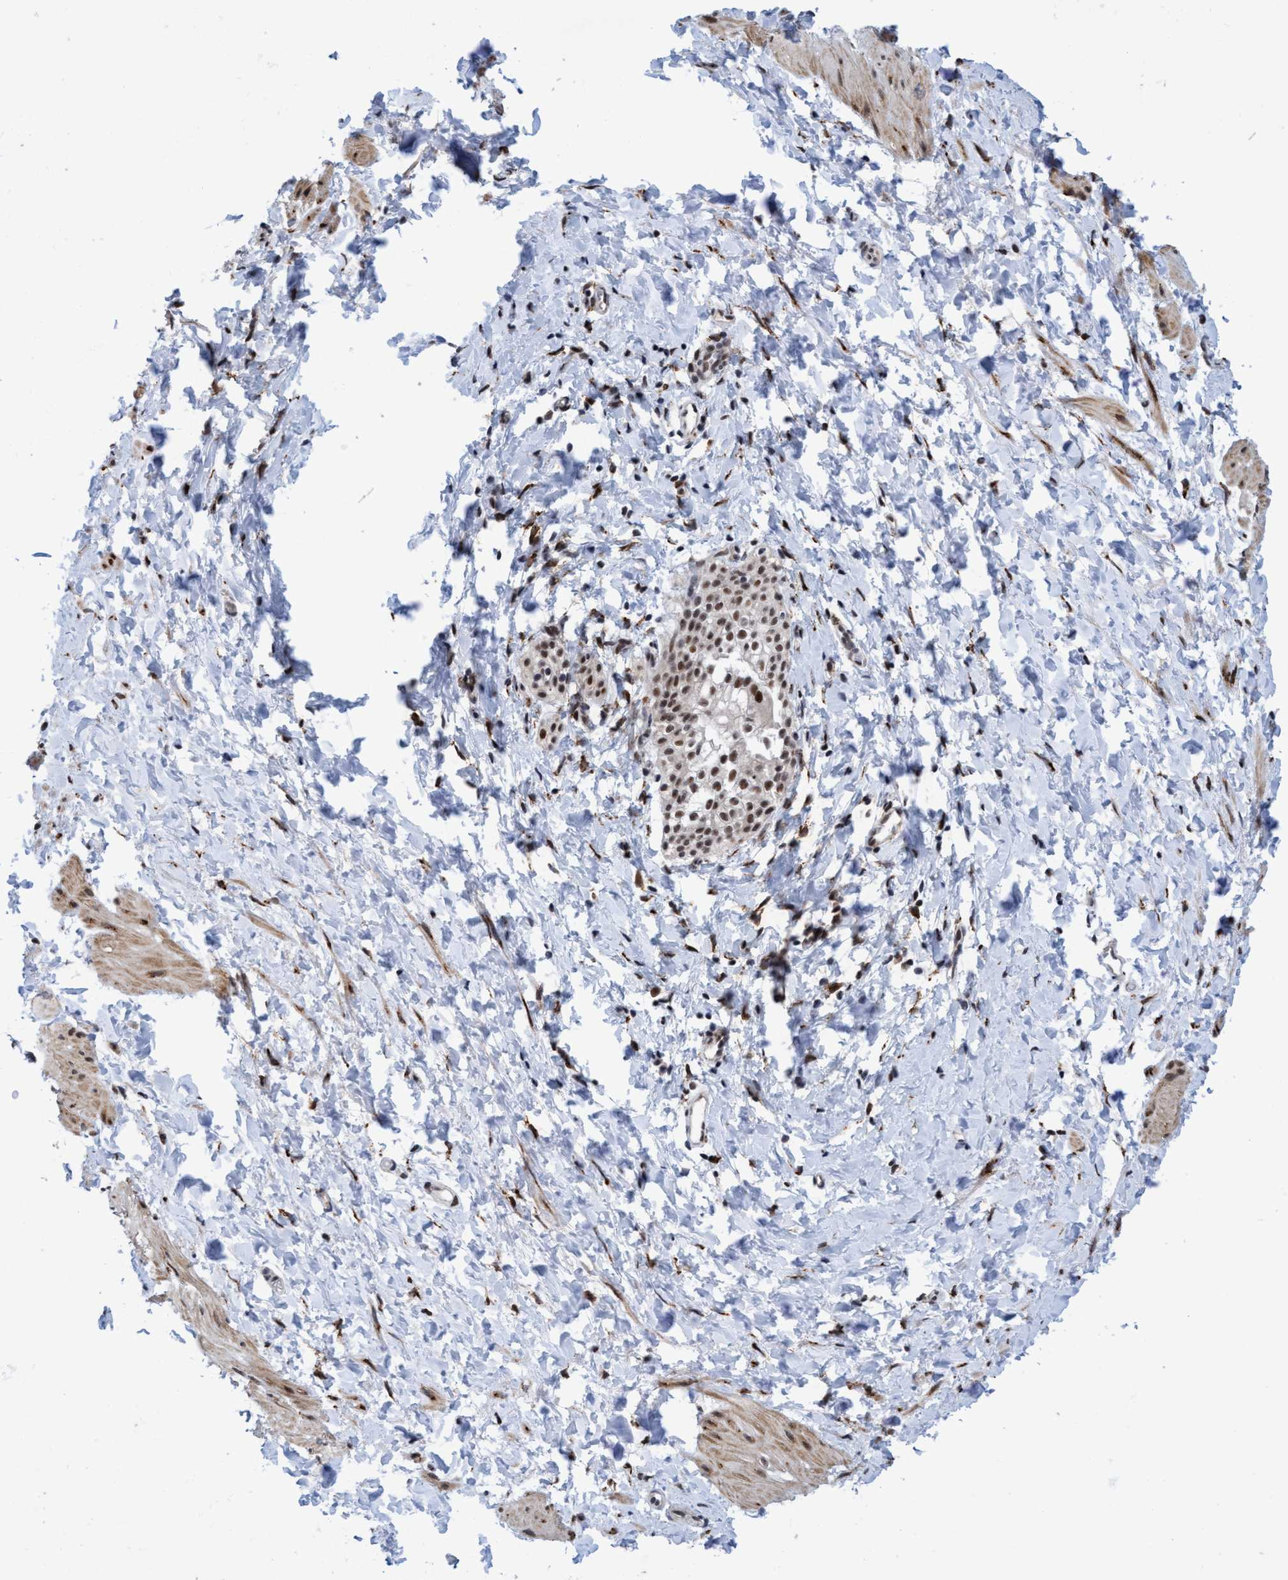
{"staining": {"intensity": "moderate", "quantity": "25%-75%", "location": "cytoplasmic/membranous,nuclear"}, "tissue": "smooth muscle", "cell_type": "Smooth muscle cells", "image_type": "normal", "snomed": [{"axis": "morphology", "description": "Normal tissue, NOS"}, {"axis": "topography", "description": "Smooth muscle"}], "caption": "High-magnification brightfield microscopy of normal smooth muscle stained with DAB (brown) and counterstained with hematoxylin (blue). smooth muscle cells exhibit moderate cytoplasmic/membranous,nuclear expression is present in approximately25%-75% of cells. The protein of interest is shown in brown color, while the nuclei are stained blue.", "gene": "GLT6D1", "patient": {"sex": "male", "age": 16}}